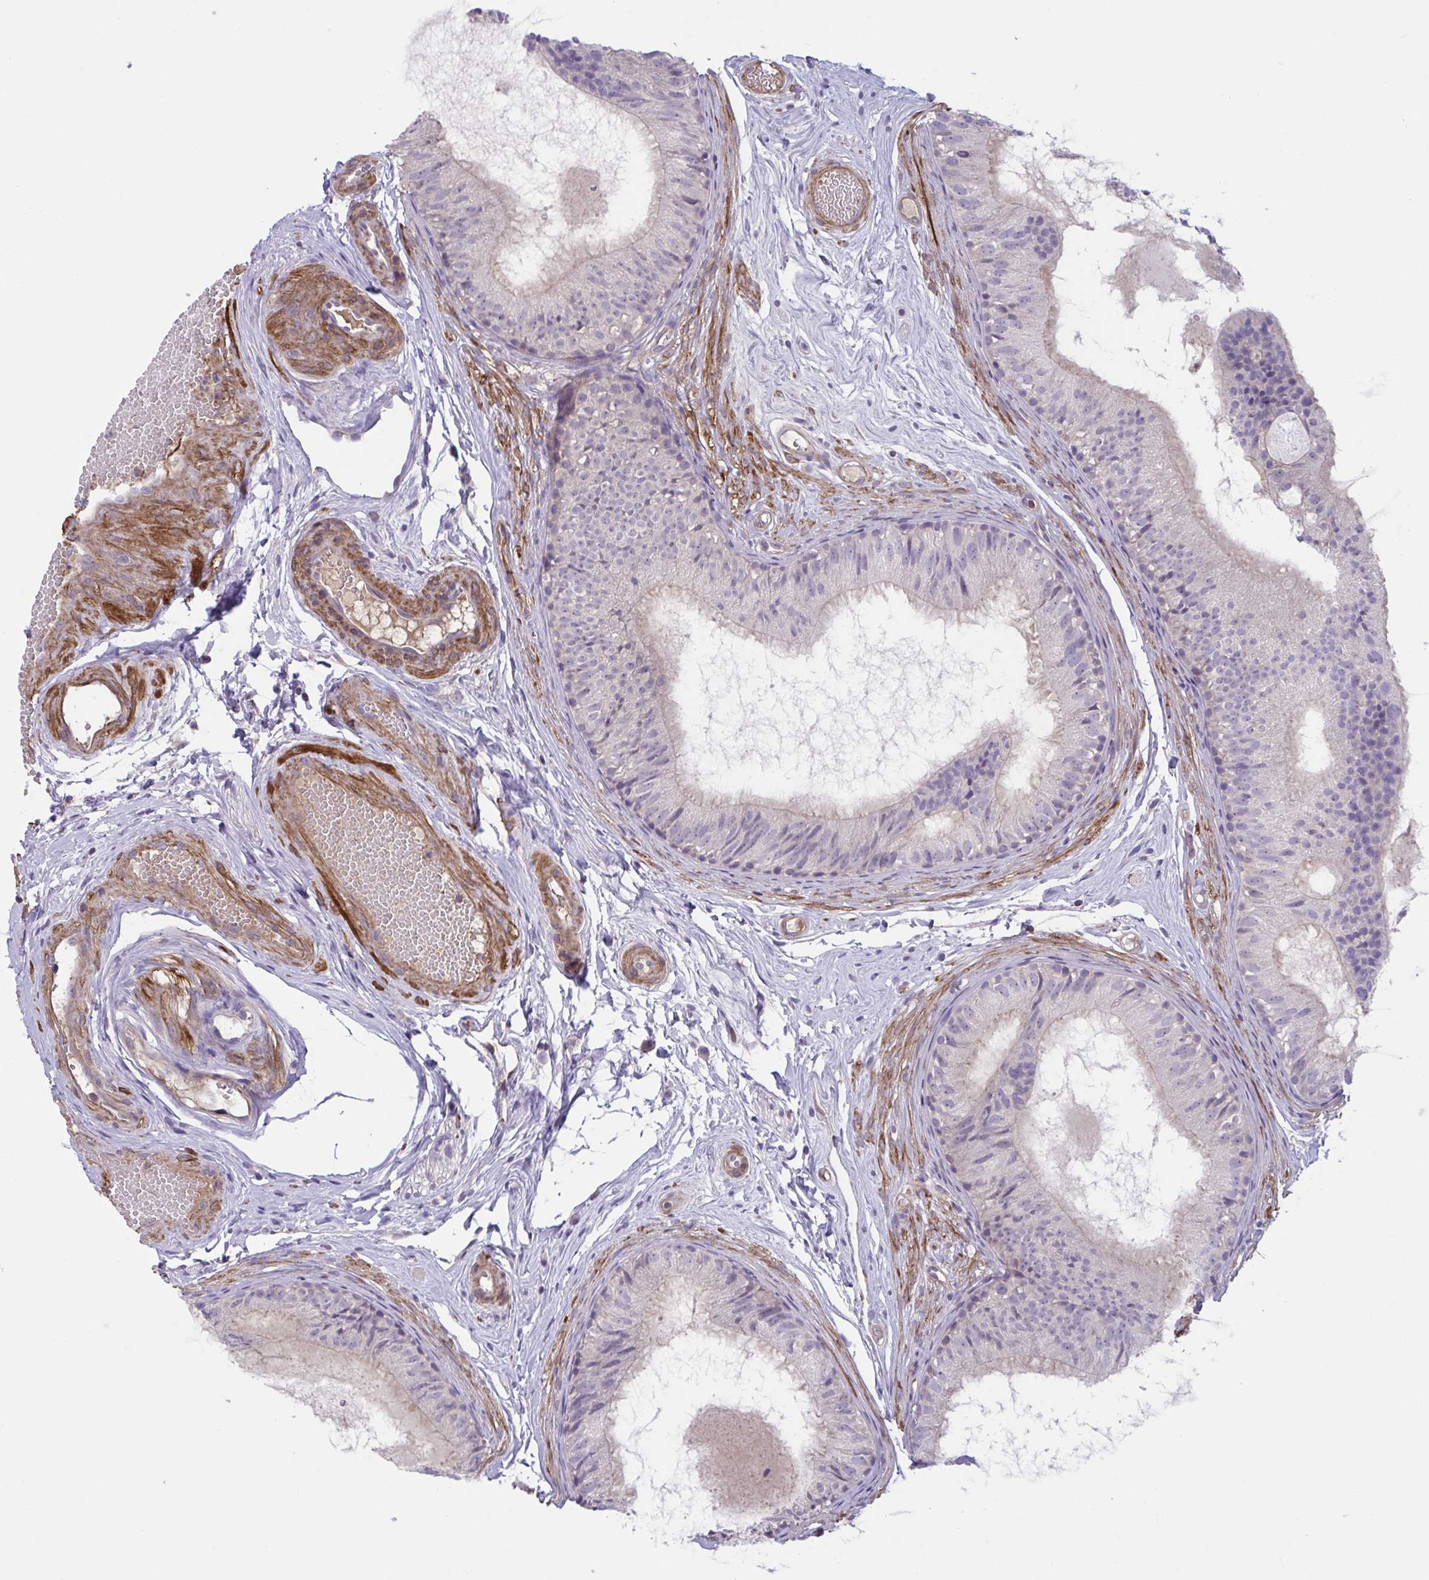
{"staining": {"intensity": "negative", "quantity": "none", "location": "none"}, "tissue": "epididymis", "cell_type": "Glandular cells", "image_type": "normal", "snomed": [{"axis": "morphology", "description": "Normal tissue, NOS"}, {"axis": "morphology", "description": "Seminoma, NOS"}, {"axis": "topography", "description": "Testis"}, {"axis": "topography", "description": "Epididymis"}], "caption": "Immunohistochemical staining of unremarkable epididymis shows no significant expression in glandular cells.", "gene": "WNT9B", "patient": {"sex": "male", "age": 34}}